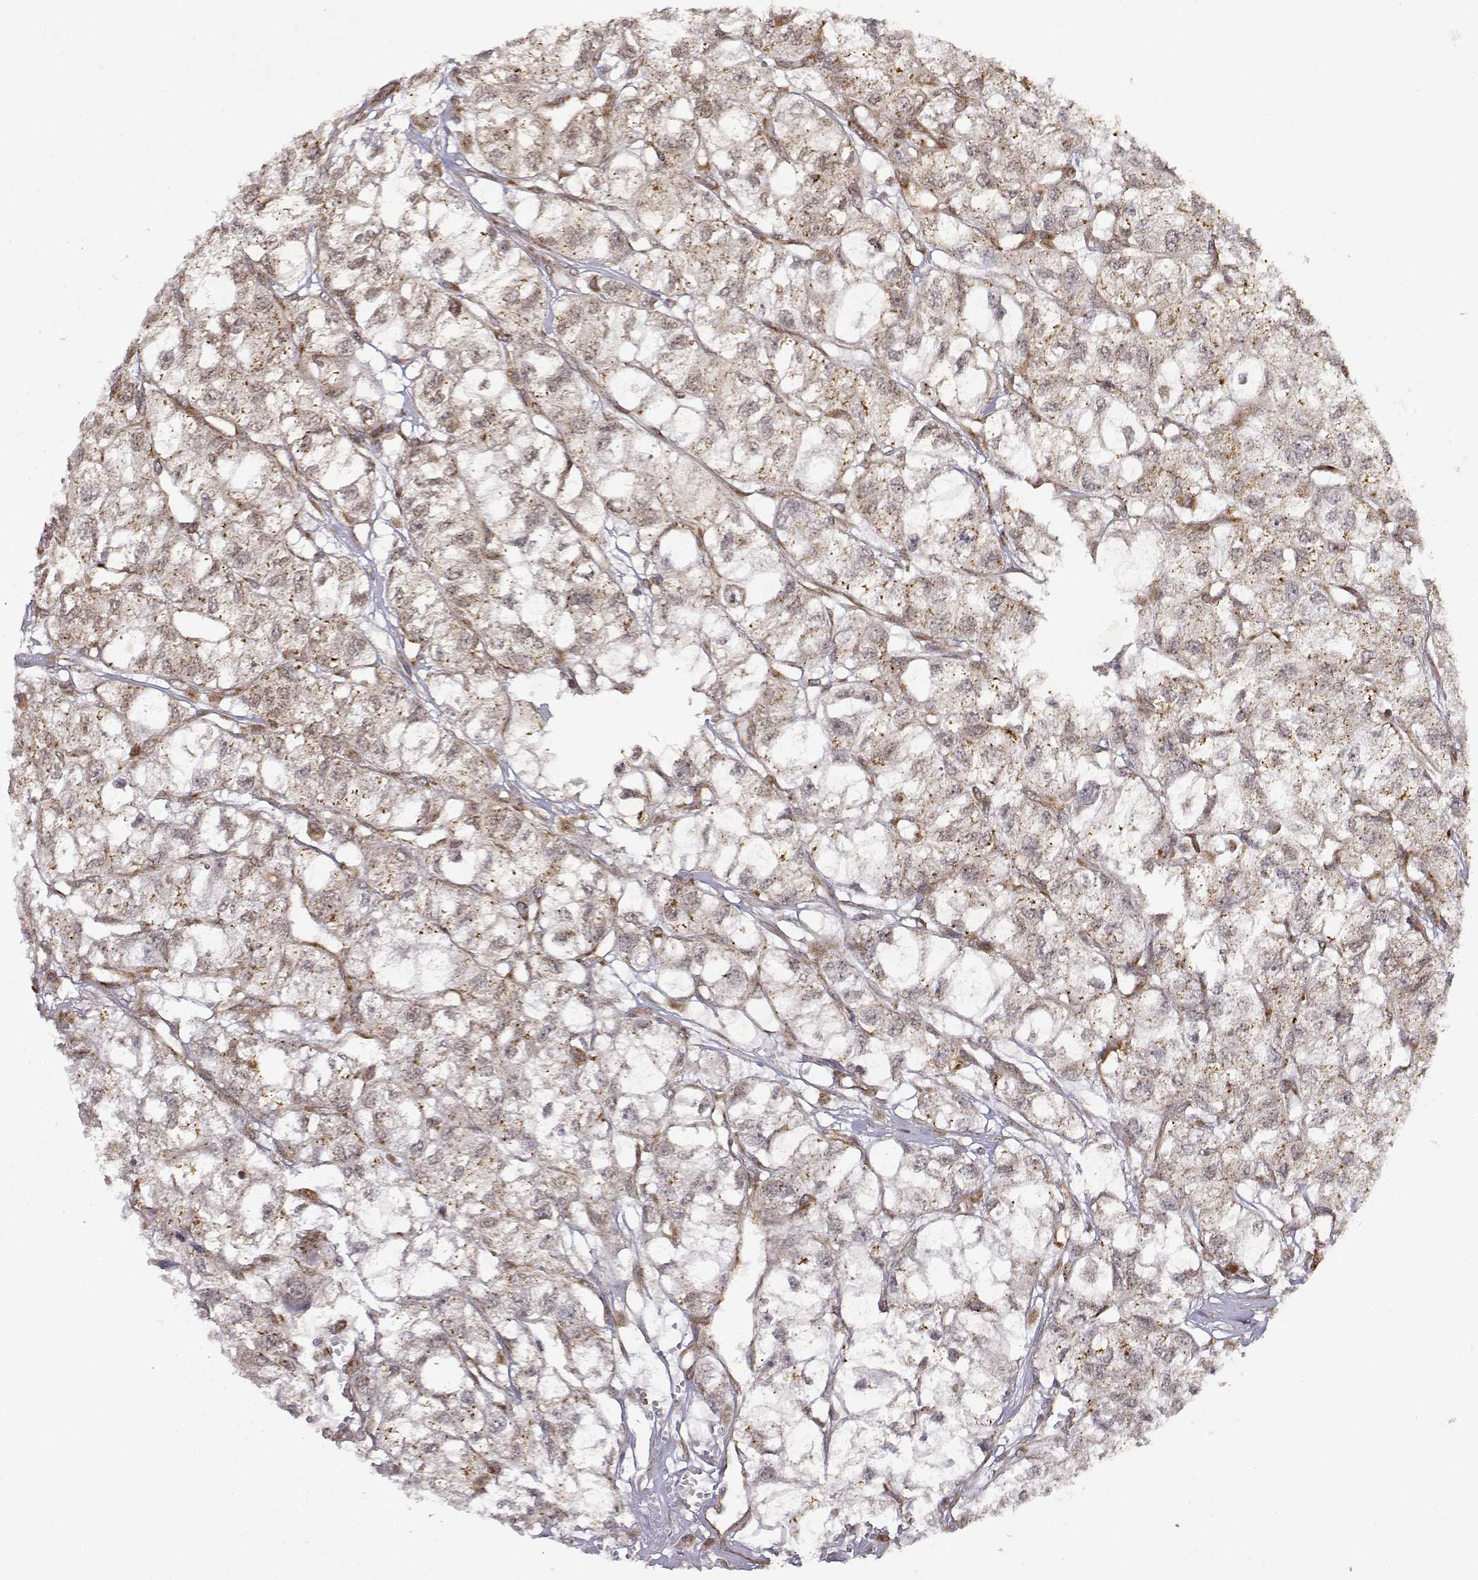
{"staining": {"intensity": "weak", "quantity": ">75%", "location": "cytoplasmic/membranous"}, "tissue": "renal cancer", "cell_type": "Tumor cells", "image_type": "cancer", "snomed": [{"axis": "morphology", "description": "Adenocarcinoma, NOS"}, {"axis": "topography", "description": "Kidney"}], "caption": "Tumor cells exhibit low levels of weak cytoplasmic/membranous positivity in about >75% of cells in renal adenocarcinoma. (DAB IHC, brown staining for protein, blue staining for nuclei).", "gene": "RNF13", "patient": {"sex": "male", "age": 56}}